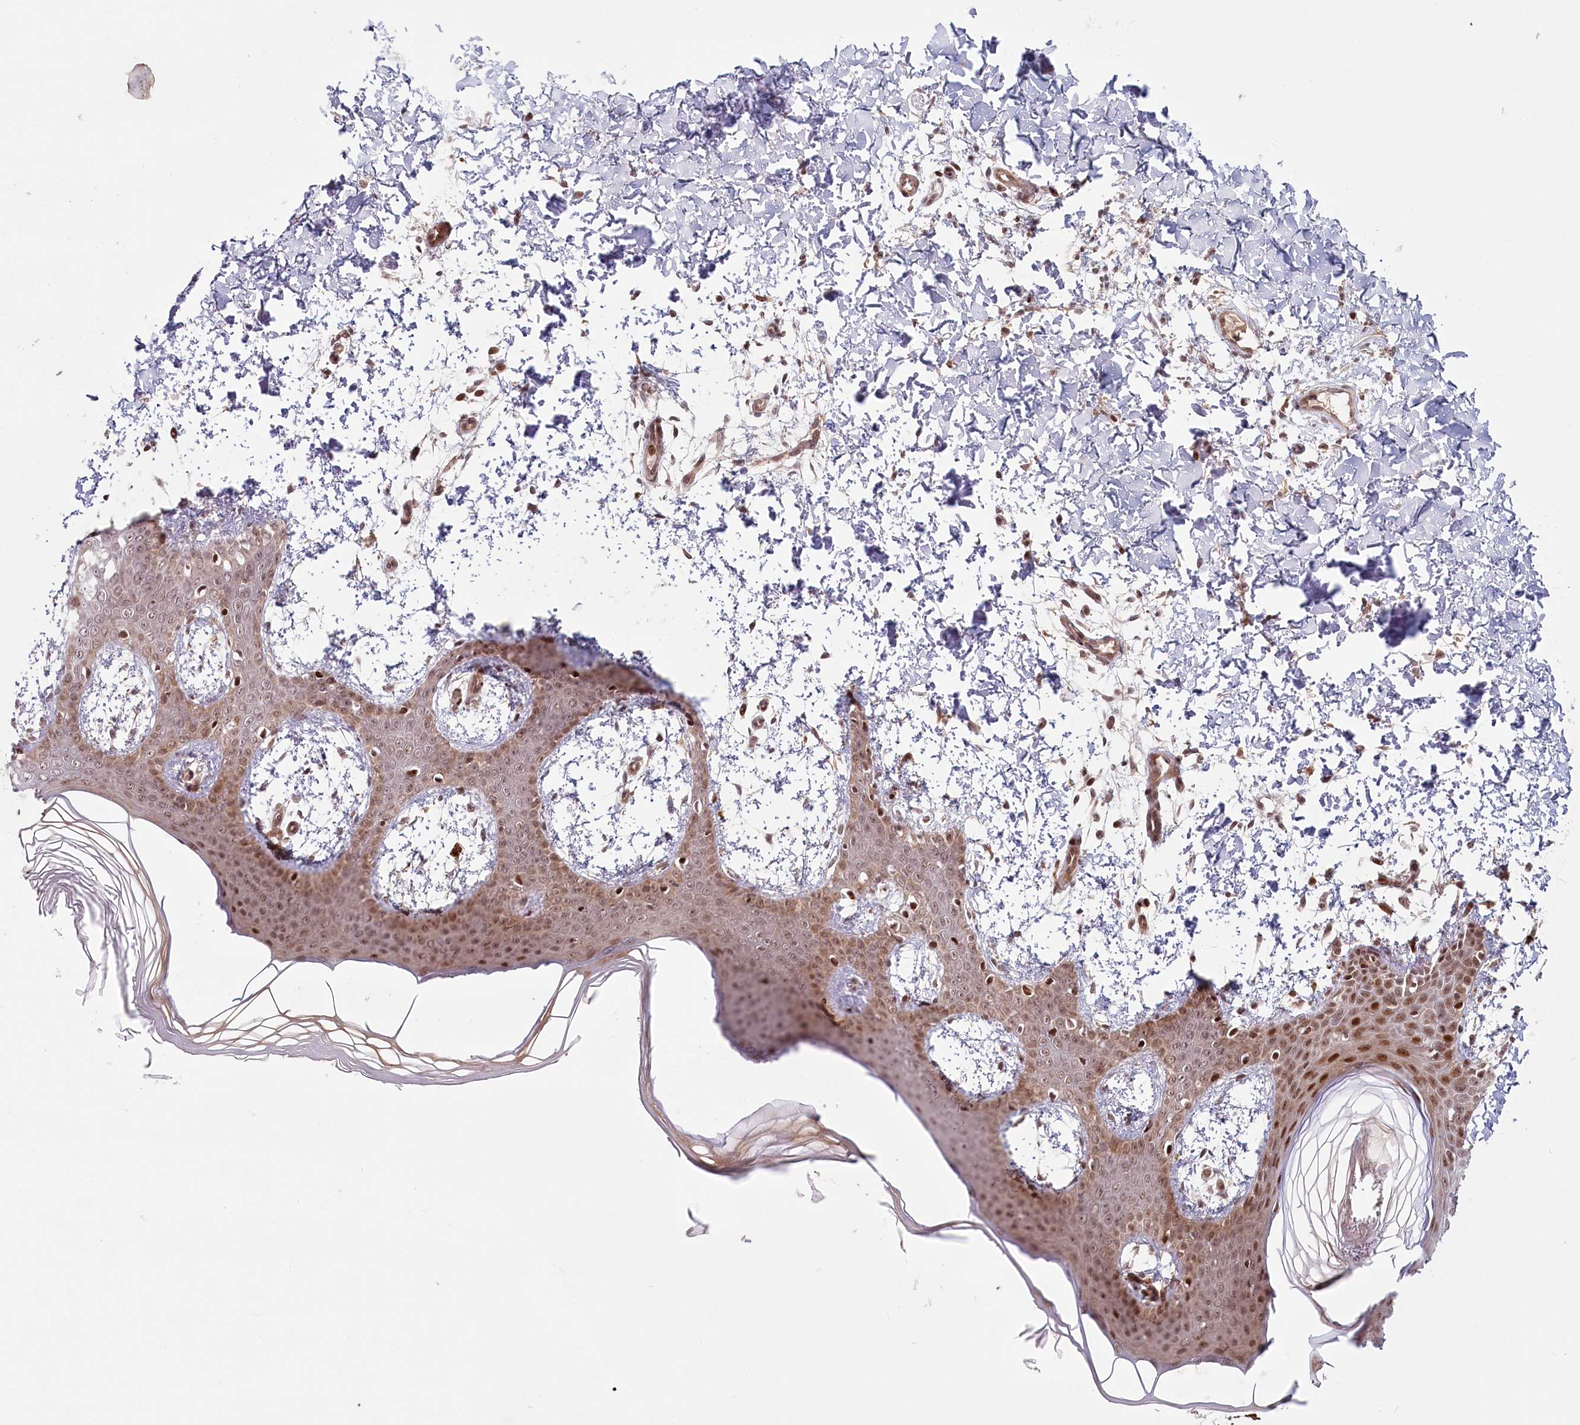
{"staining": {"intensity": "moderate", "quantity": ">75%", "location": "cytoplasmic/membranous,nuclear"}, "tissue": "skin", "cell_type": "Fibroblasts", "image_type": "normal", "snomed": [{"axis": "morphology", "description": "Normal tissue, NOS"}, {"axis": "topography", "description": "Skin"}], "caption": "DAB (3,3'-diaminobenzidine) immunohistochemical staining of benign human skin displays moderate cytoplasmic/membranous,nuclear protein positivity in approximately >75% of fibroblasts. (Brightfield microscopy of DAB IHC at high magnification).", "gene": "FAM204A", "patient": {"sex": "male", "age": 36}}